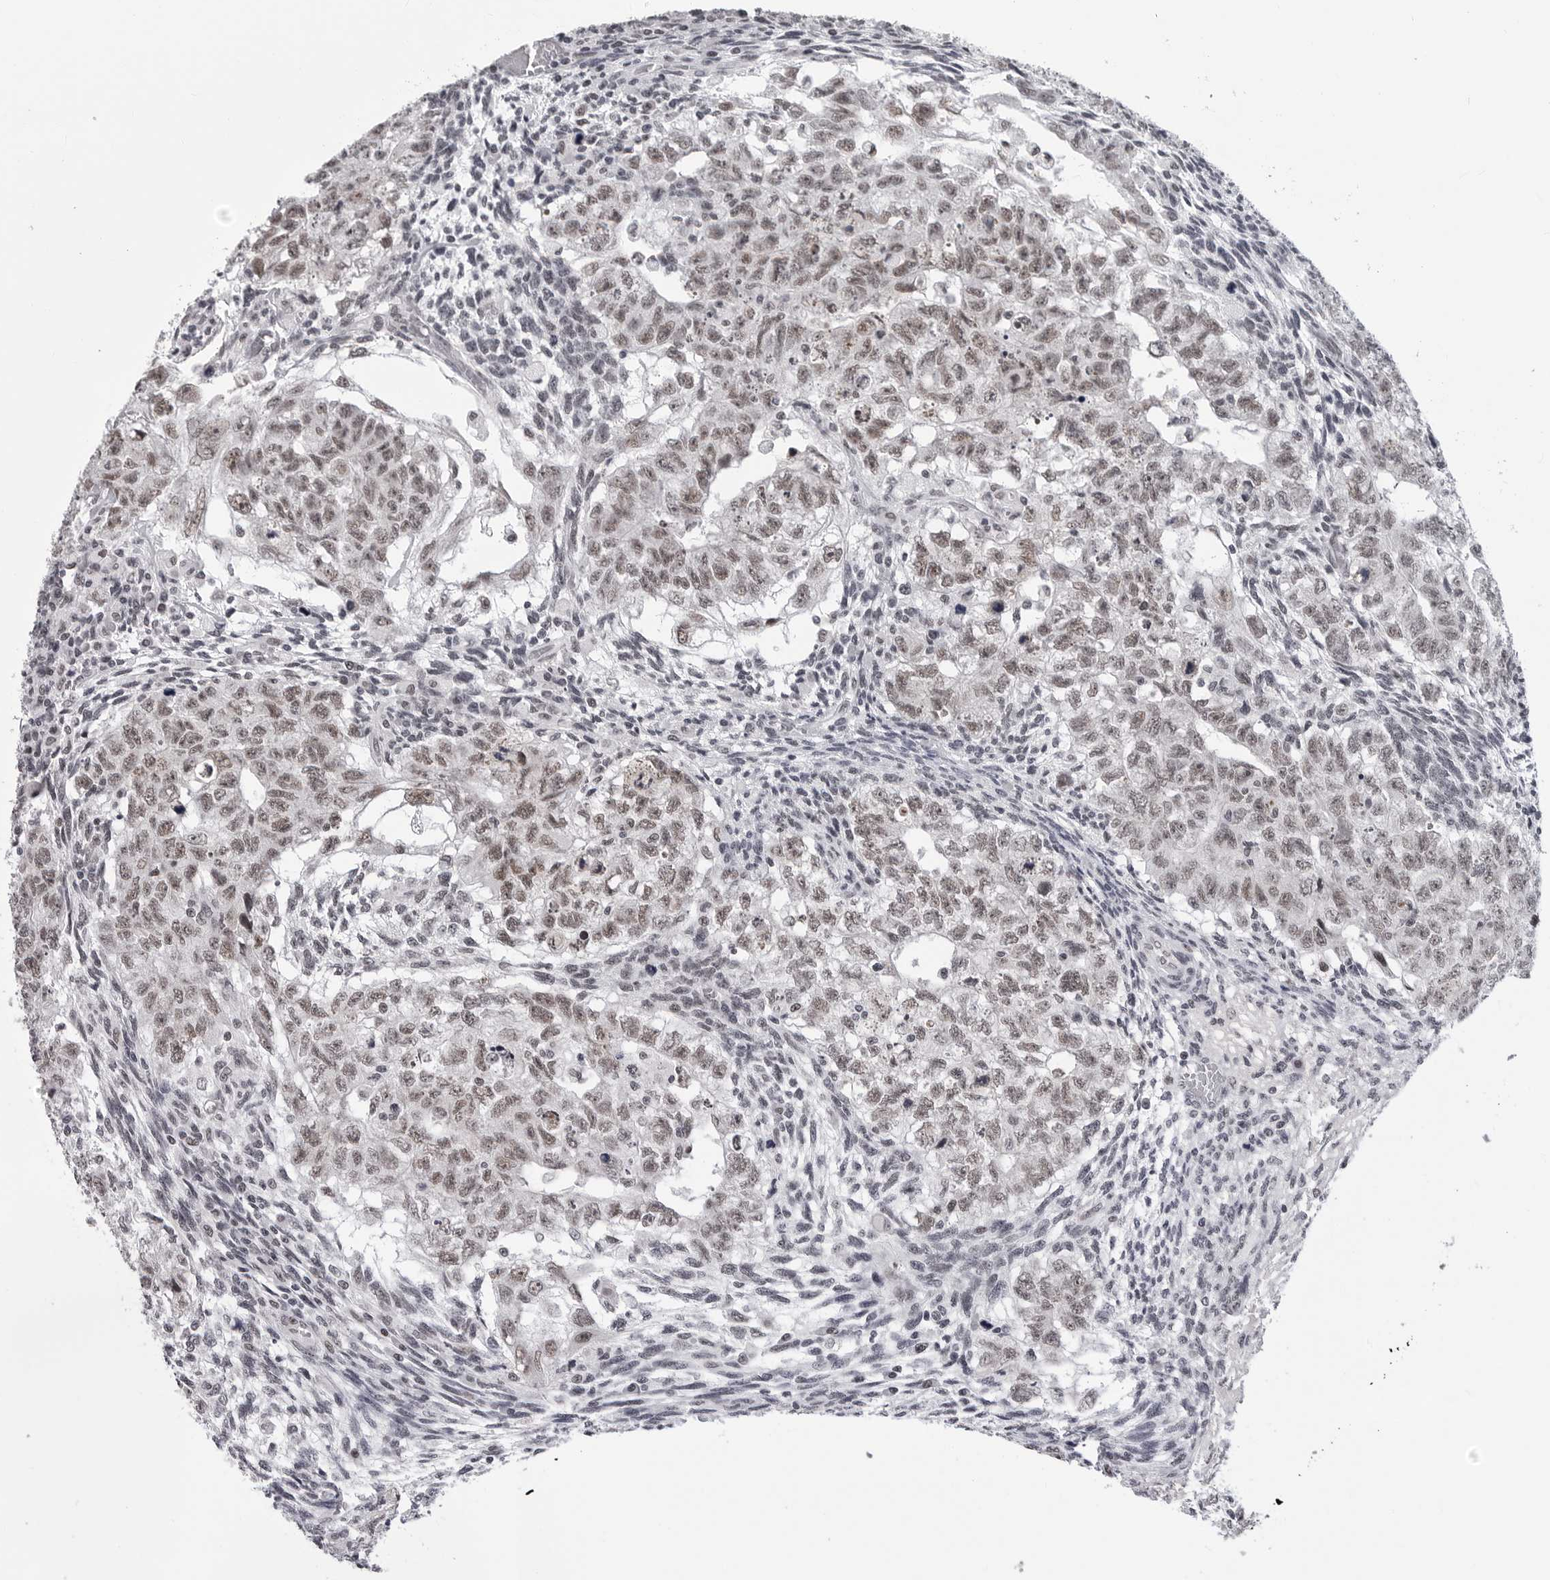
{"staining": {"intensity": "moderate", "quantity": ">75%", "location": "nuclear"}, "tissue": "testis cancer", "cell_type": "Tumor cells", "image_type": "cancer", "snomed": [{"axis": "morphology", "description": "Normal tissue, NOS"}, {"axis": "morphology", "description": "Carcinoma, Embryonal, NOS"}, {"axis": "topography", "description": "Testis"}], "caption": "Immunohistochemical staining of testis embryonal carcinoma reveals medium levels of moderate nuclear protein staining in about >75% of tumor cells. (DAB IHC, brown staining for protein, blue staining for nuclei).", "gene": "SF3B4", "patient": {"sex": "male", "age": 36}}